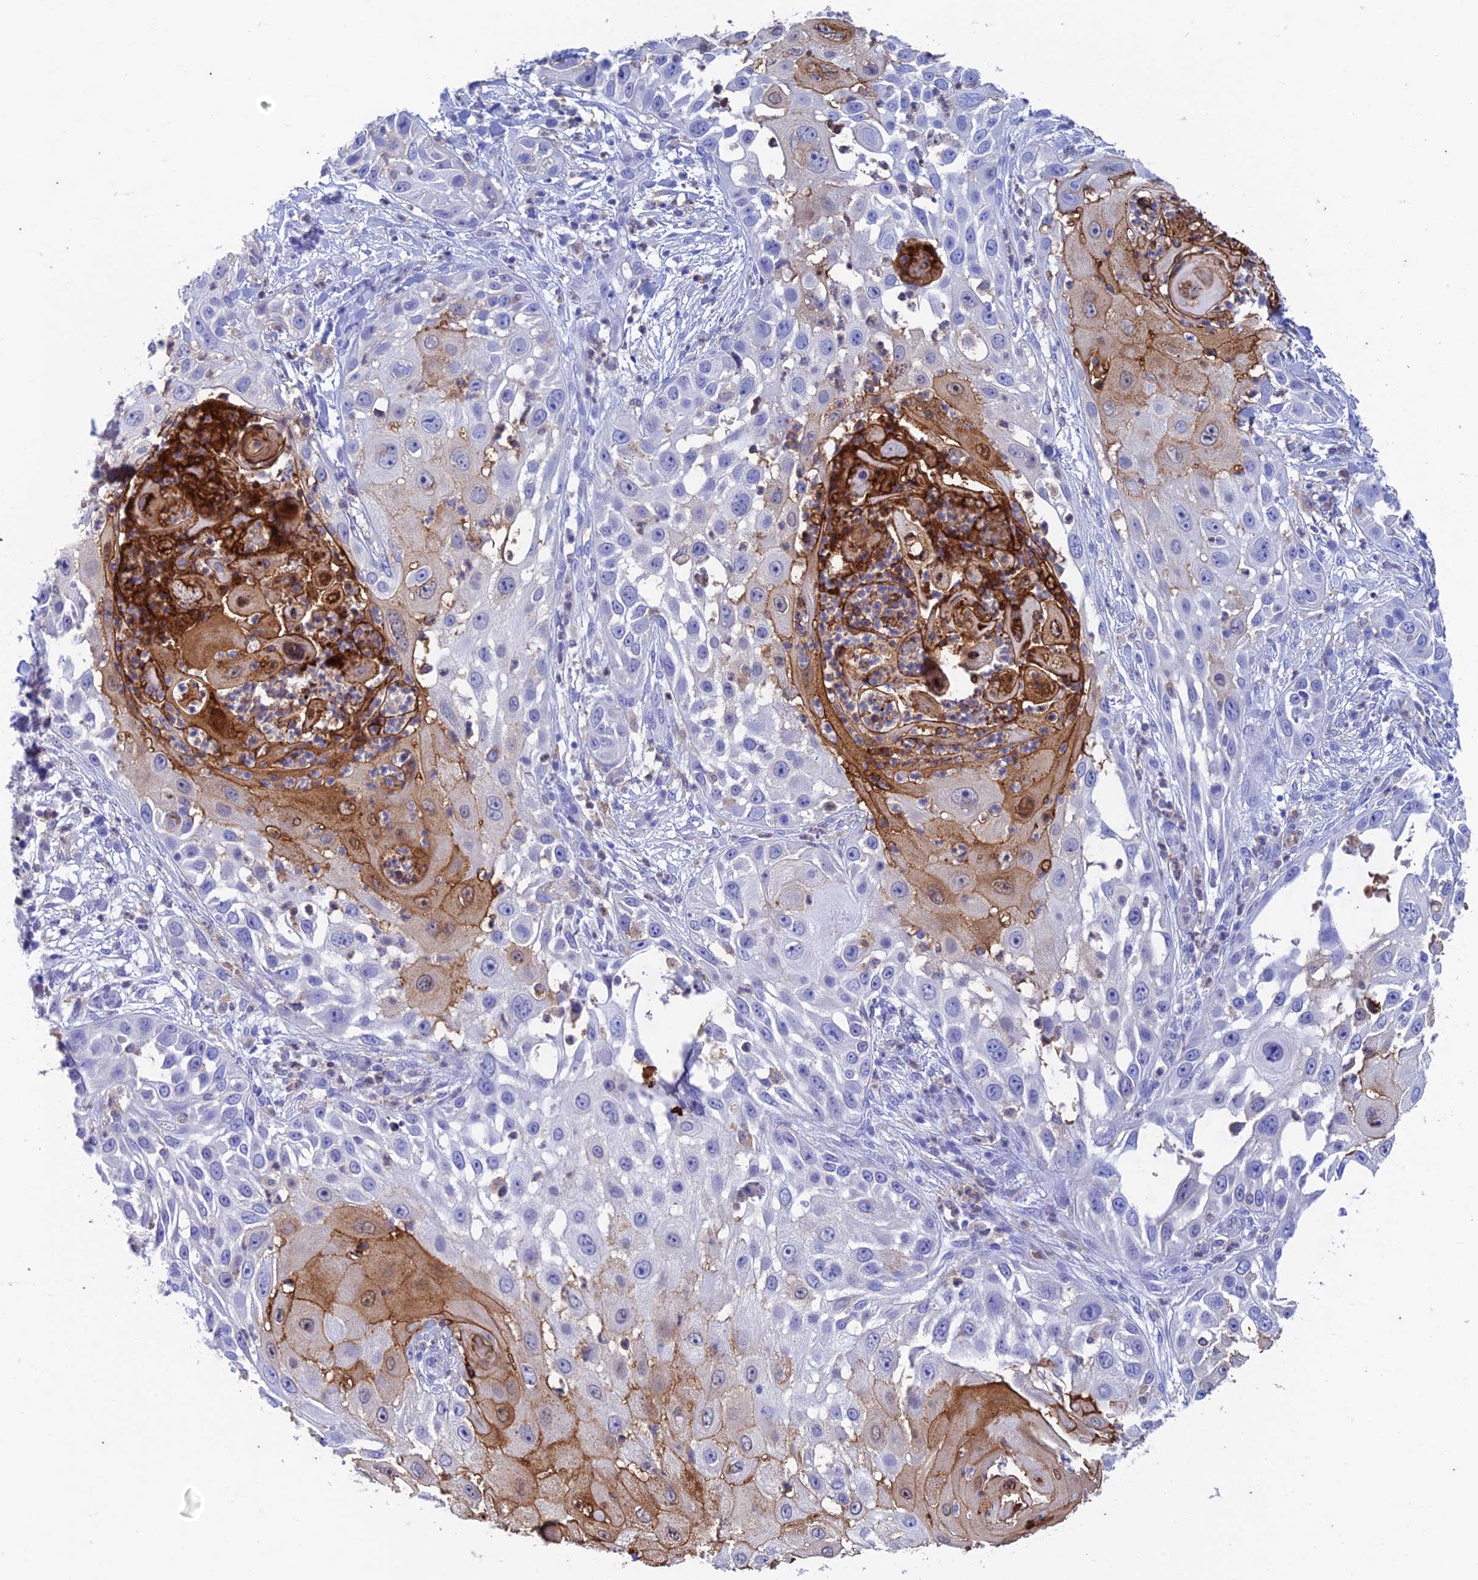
{"staining": {"intensity": "moderate", "quantity": "<25%", "location": "cytoplasmic/membranous,nuclear"}, "tissue": "skin cancer", "cell_type": "Tumor cells", "image_type": "cancer", "snomed": [{"axis": "morphology", "description": "Squamous cell carcinoma, NOS"}, {"axis": "topography", "description": "Skin"}], "caption": "A brown stain highlights moderate cytoplasmic/membranous and nuclear expression of a protein in human skin cancer tumor cells.", "gene": "FGF7", "patient": {"sex": "female", "age": 44}}